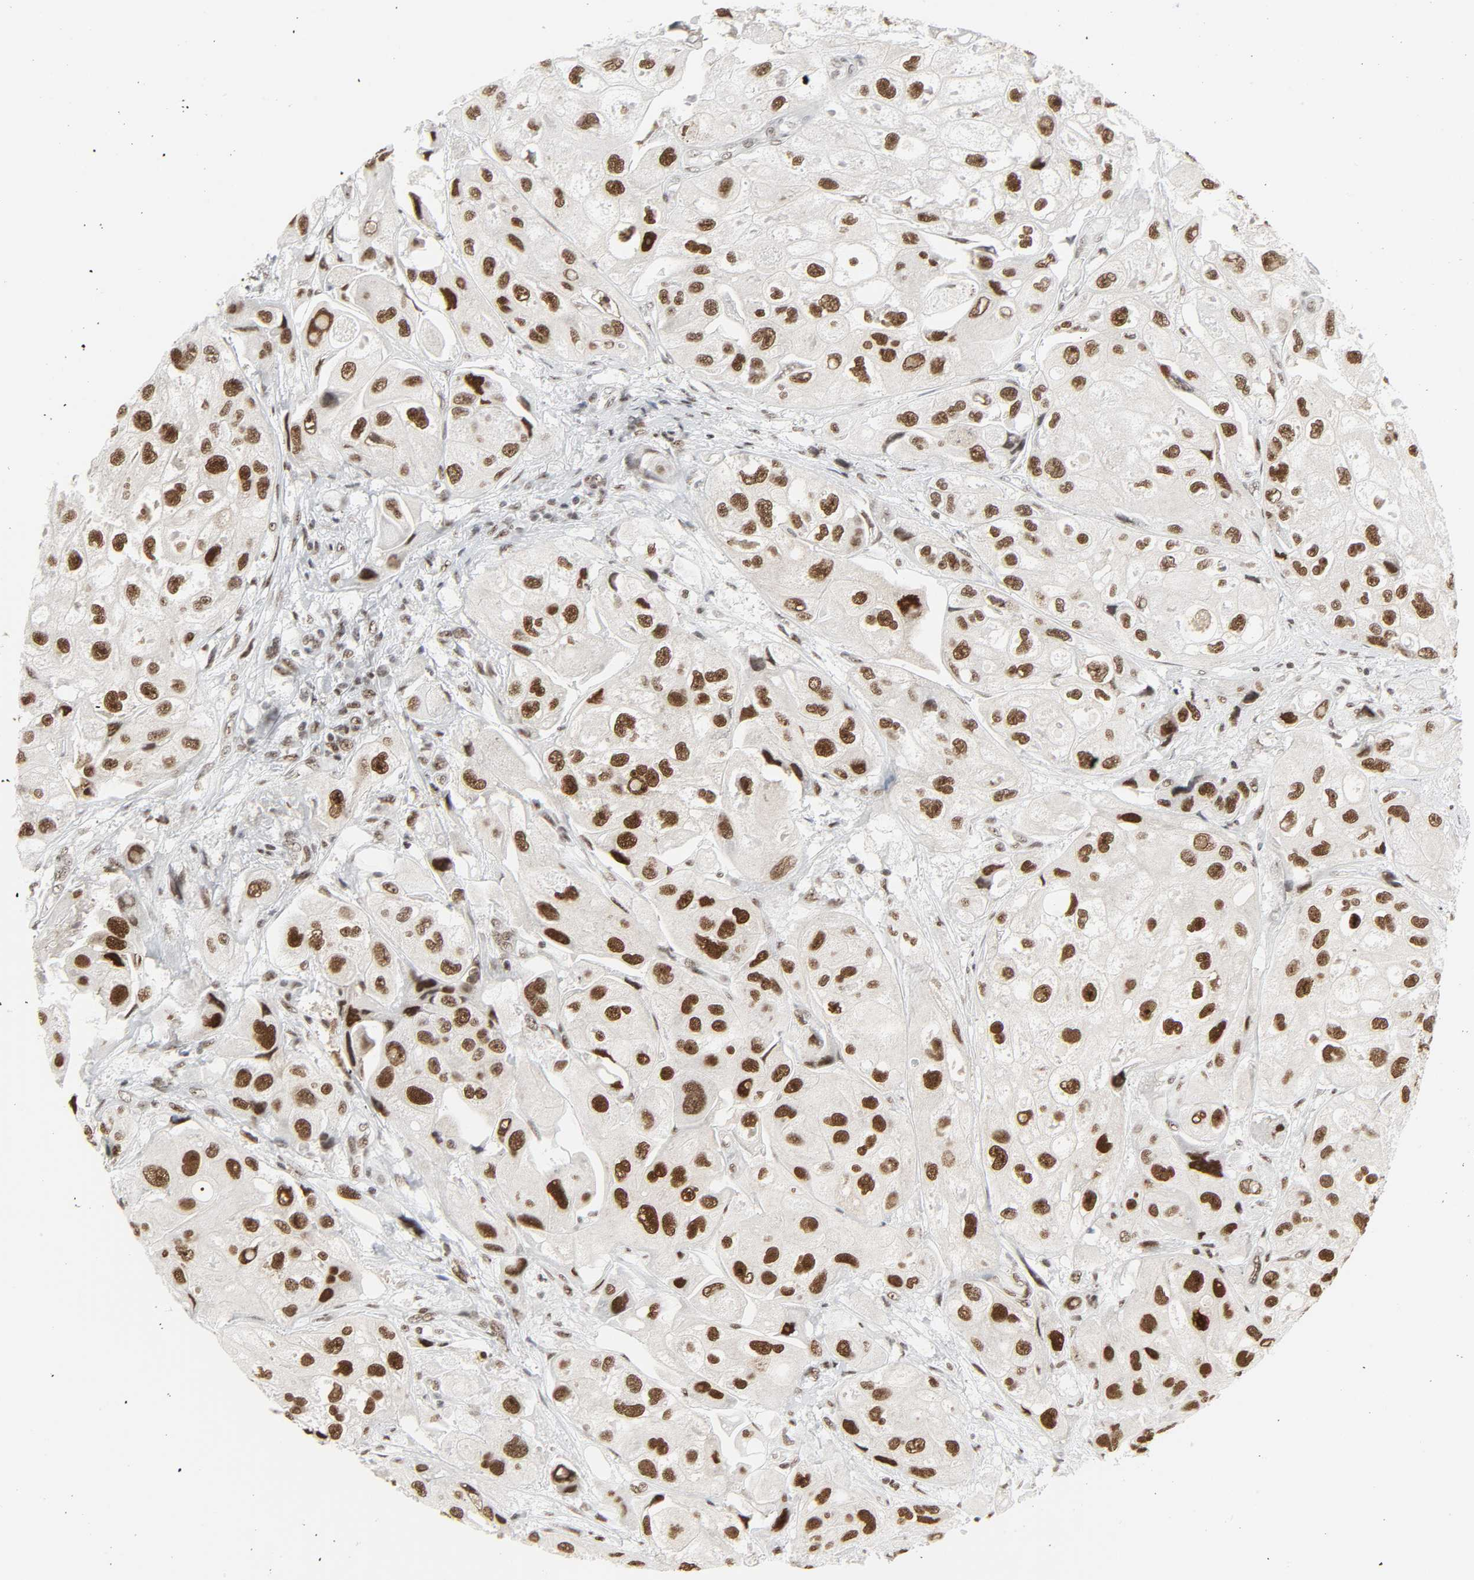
{"staining": {"intensity": "strong", "quantity": ">75%", "location": "nuclear"}, "tissue": "urothelial cancer", "cell_type": "Tumor cells", "image_type": "cancer", "snomed": [{"axis": "morphology", "description": "Urothelial carcinoma, High grade"}, {"axis": "topography", "description": "Urinary bladder"}], "caption": "Urothelial cancer stained with immunohistochemistry (IHC) reveals strong nuclear staining in about >75% of tumor cells.", "gene": "CDK7", "patient": {"sex": "female", "age": 64}}